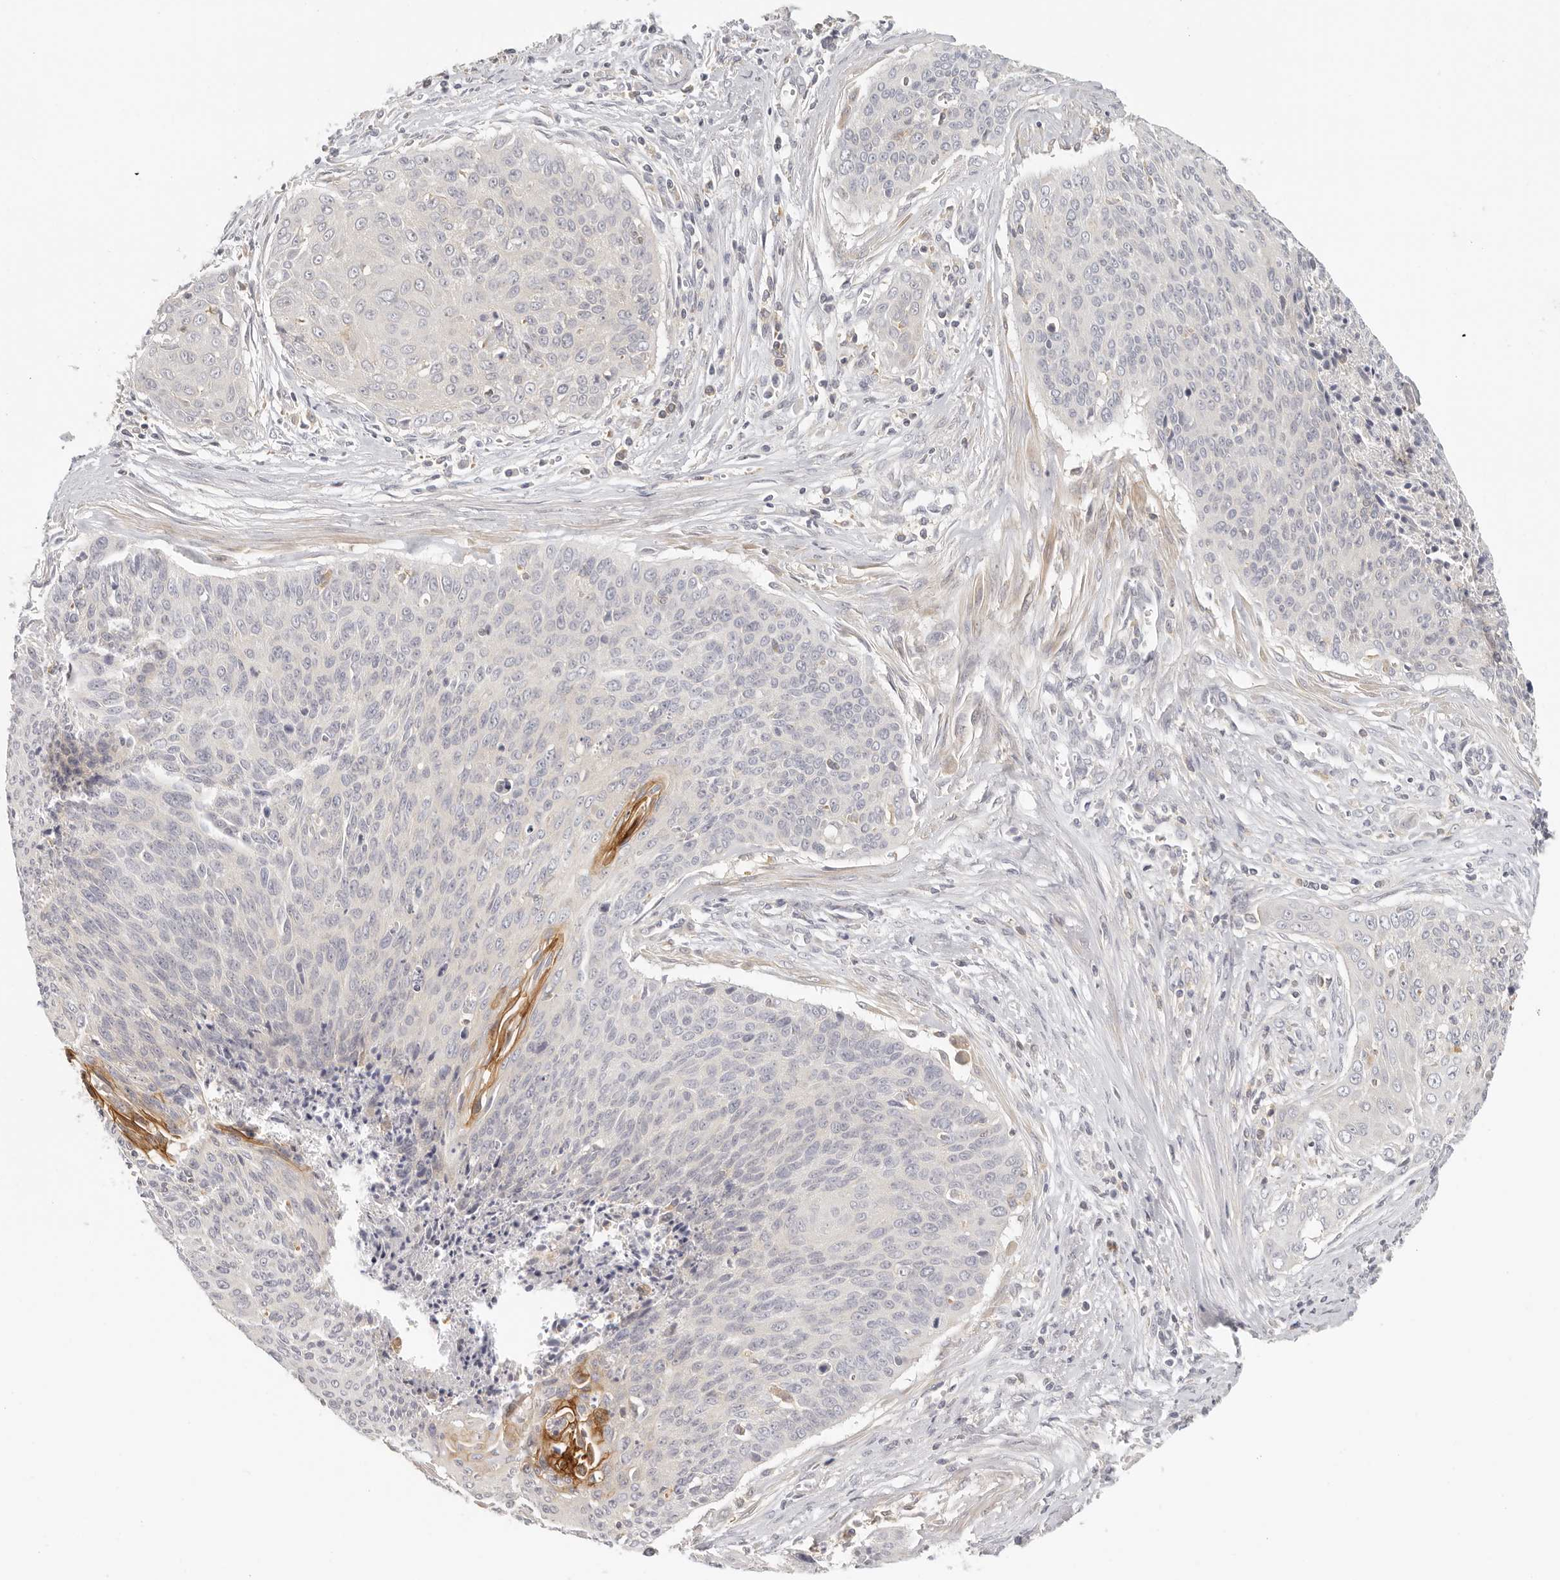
{"staining": {"intensity": "negative", "quantity": "none", "location": "none"}, "tissue": "cervical cancer", "cell_type": "Tumor cells", "image_type": "cancer", "snomed": [{"axis": "morphology", "description": "Squamous cell carcinoma, NOS"}, {"axis": "topography", "description": "Cervix"}], "caption": "DAB (3,3'-diaminobenzidine) immunohistochemical staining of human squamous cell carcinoma (cervical) shows no significant positivity in tumor cells.", "gene": "ANXA9", "patient": {"sex": "female", "age": 55}}